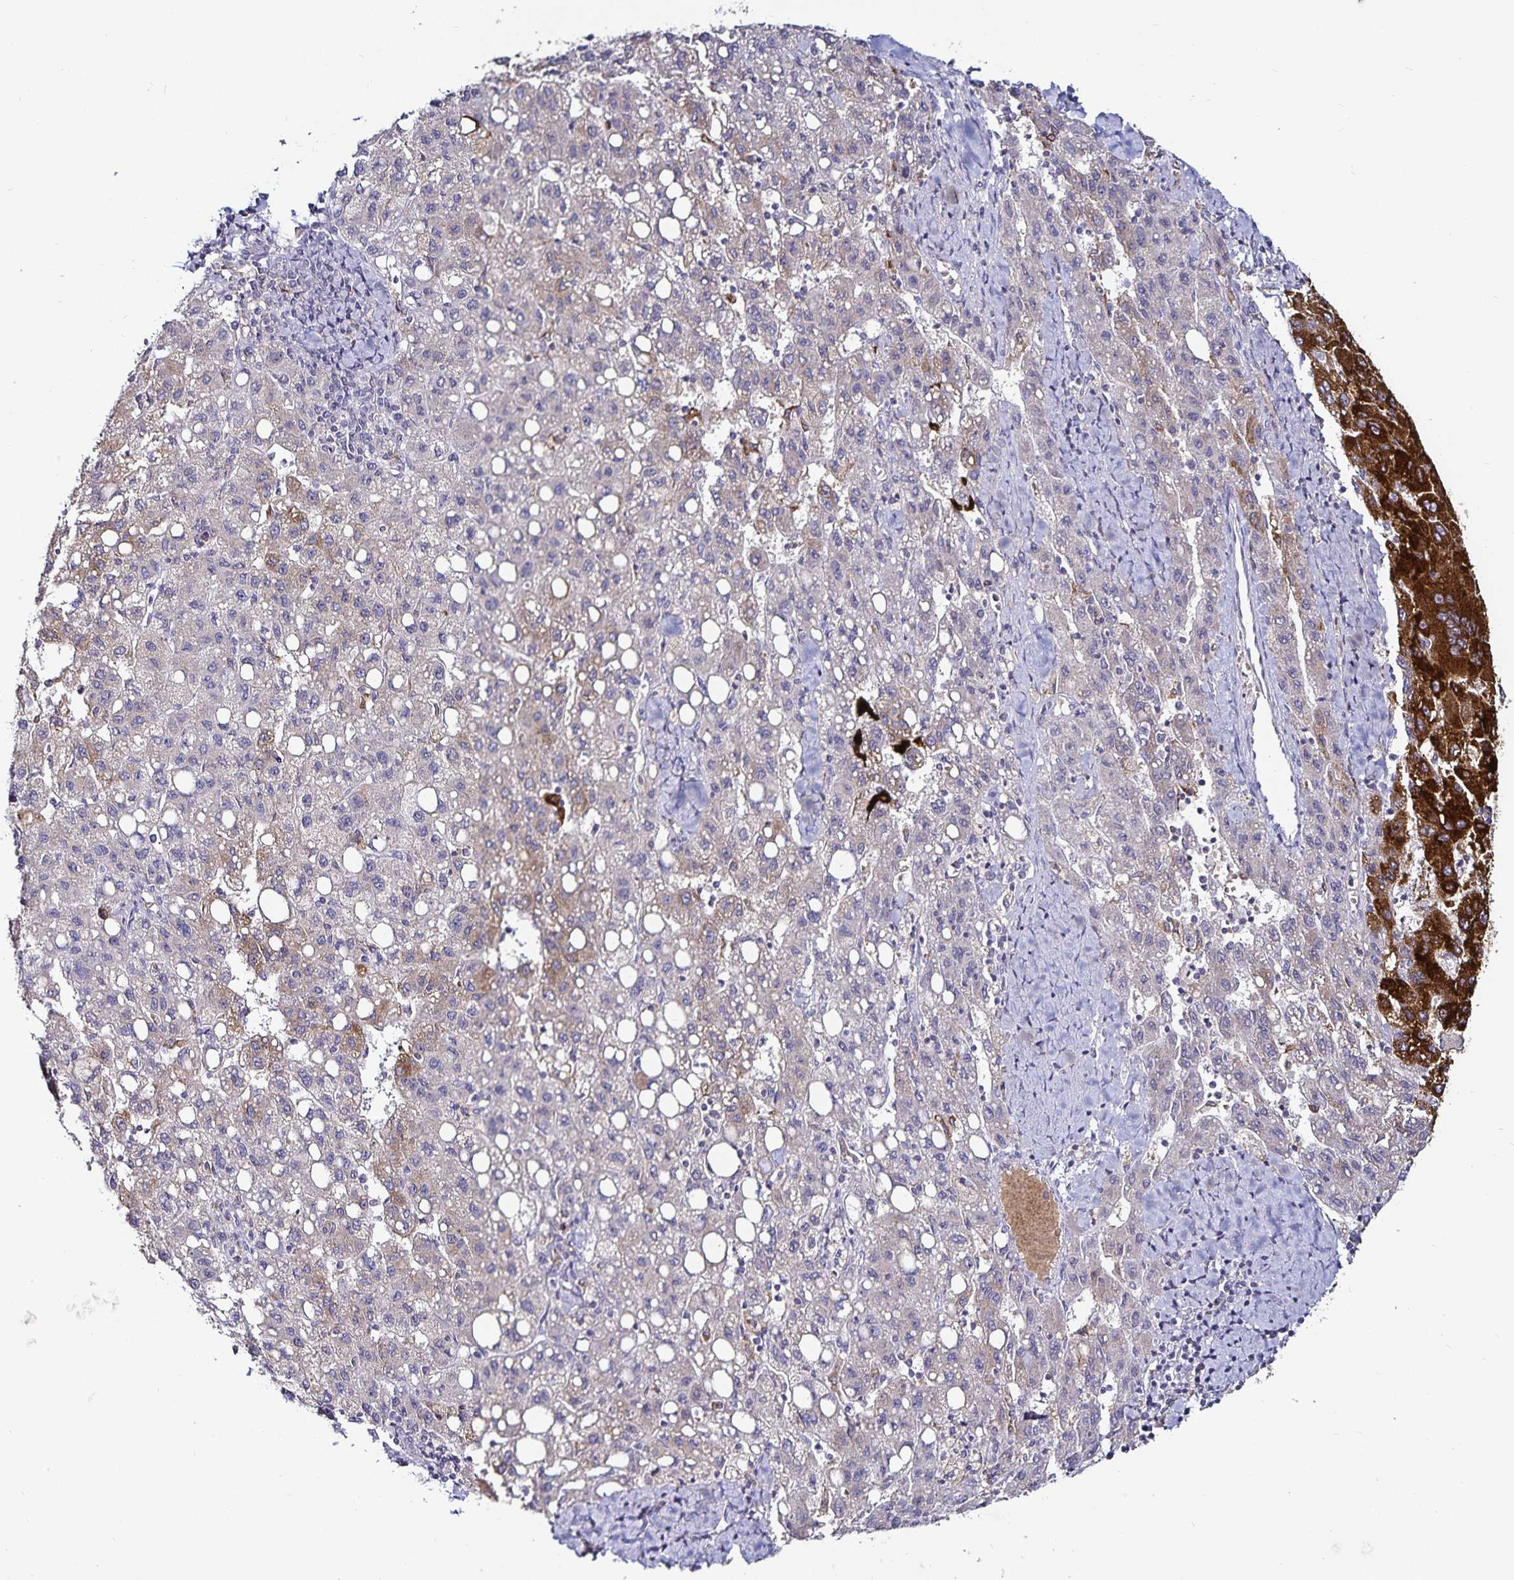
{"staining": {"intensity": "moderate", "quantity": "<25%", "location": "cytoplasmic/membranous"}, "tissue": "liver cancer", "cell_type": "Tumor cells", "image_type": "cancer", "snomed": [{"axis": "morphology", "description": "Carcinoma, Hepatocellular, NOS"}, {"axis": "topography", "description": "Liver"}], "caption": "The photomicrograph reveals a brown stain indicating the presence of a protein in the cytoplasmic/membranous of tumor cells in liver cancer (hepatocellular carcinoma). (Brightfield microscopy of DAB IHC at high magnification).", "gene": "ACSL5", "patient": {"sex": "female", "age": 82}}